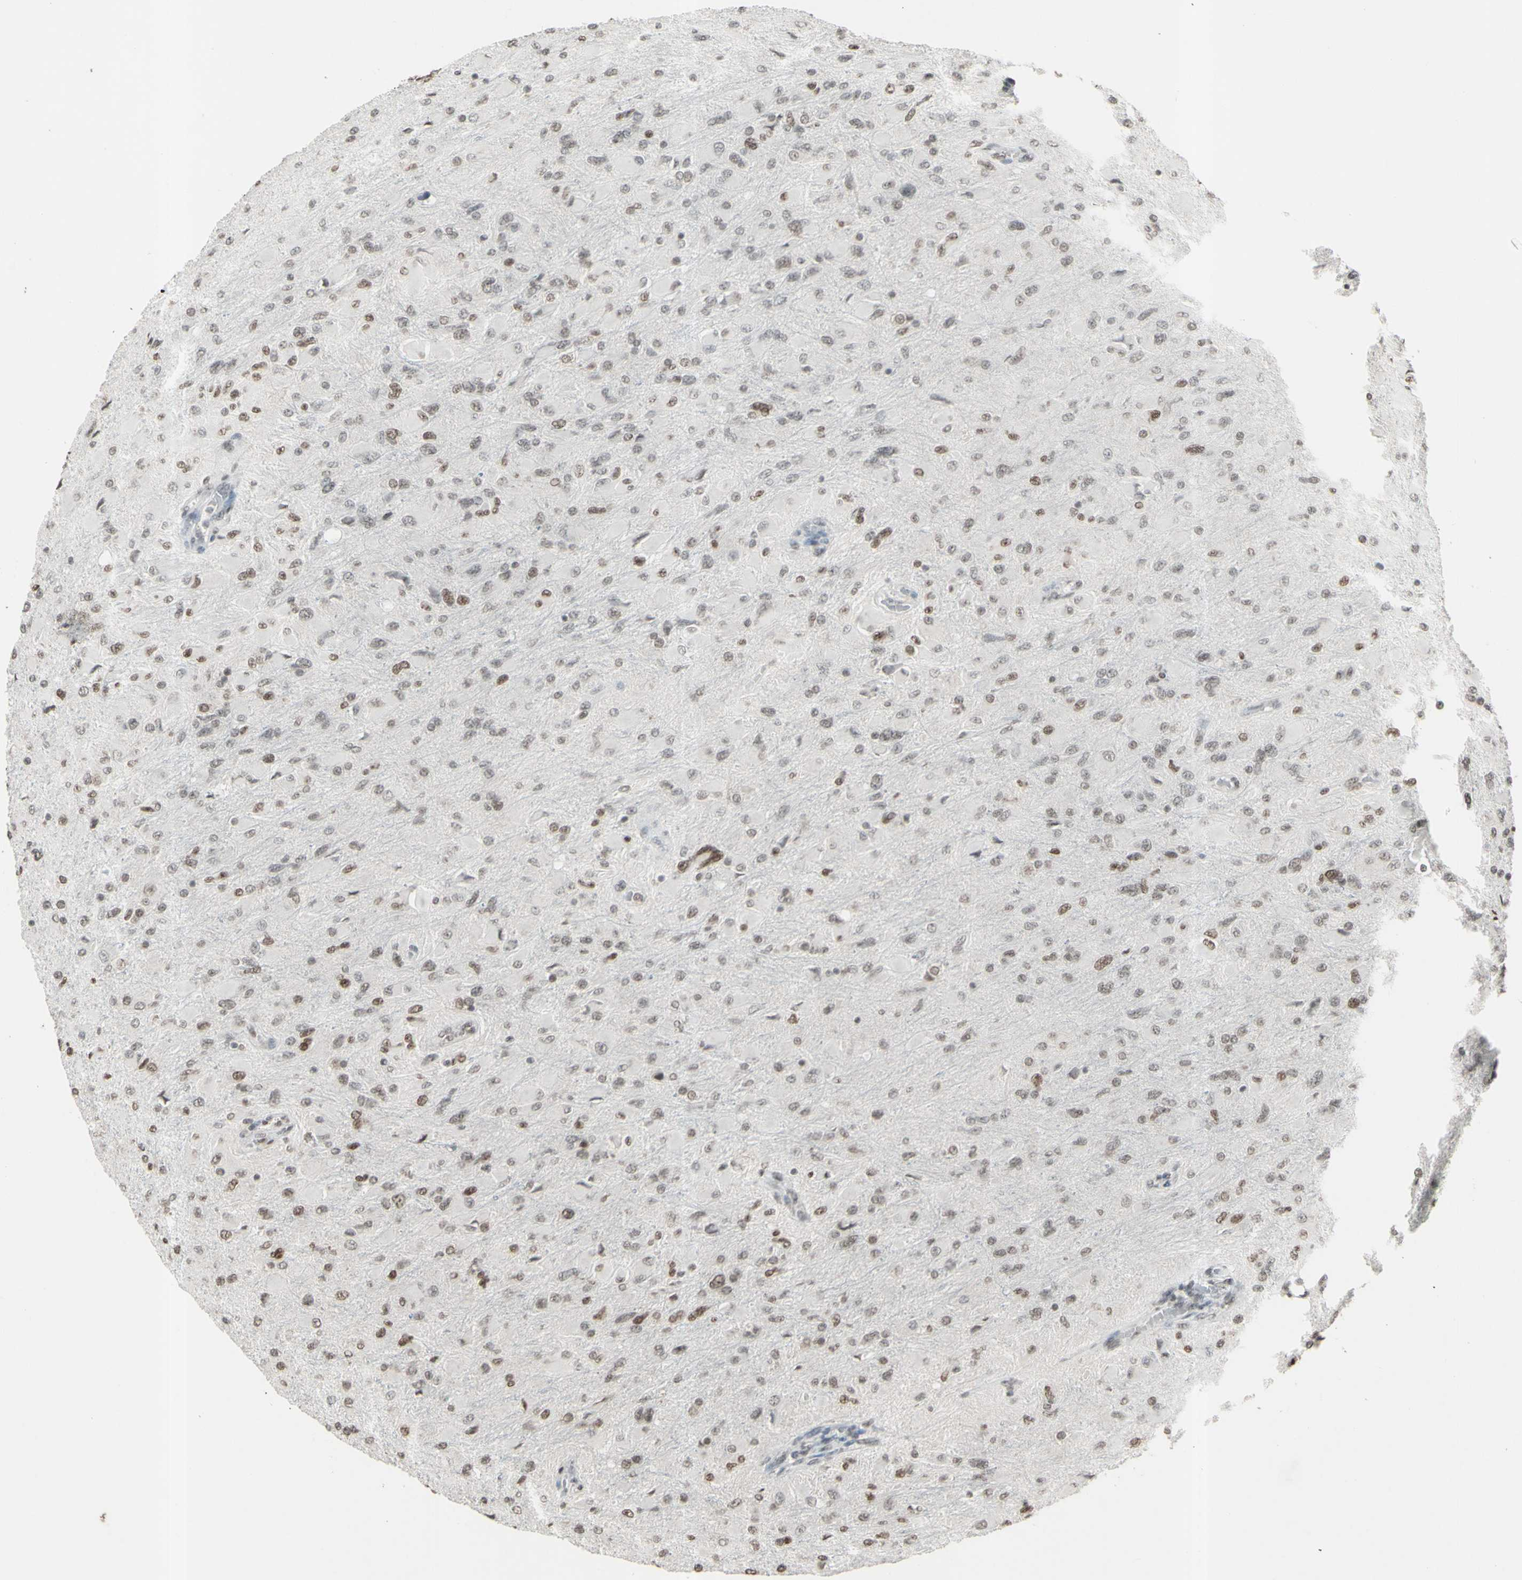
{"staining": {"intensity": "moderate", "quantity": "25%-75%", "location": "nuclear"}, "tissue": "glioma", "cell_type": "Tumor cells", "image_type": "cancer", "snomed": [{"axis": "morphology", "description": "Glioma, malignant, High grade"}, {"axis": "topography", "description": "Cerebral cortex"}], "caption": "Brown immunohistochemical staining in human glioma exhibits moderate nuclear positivity in about 25%-75% of tumor cells.", "gene": "TRIM28", "patient": {"sex": "female", "age": 36}}